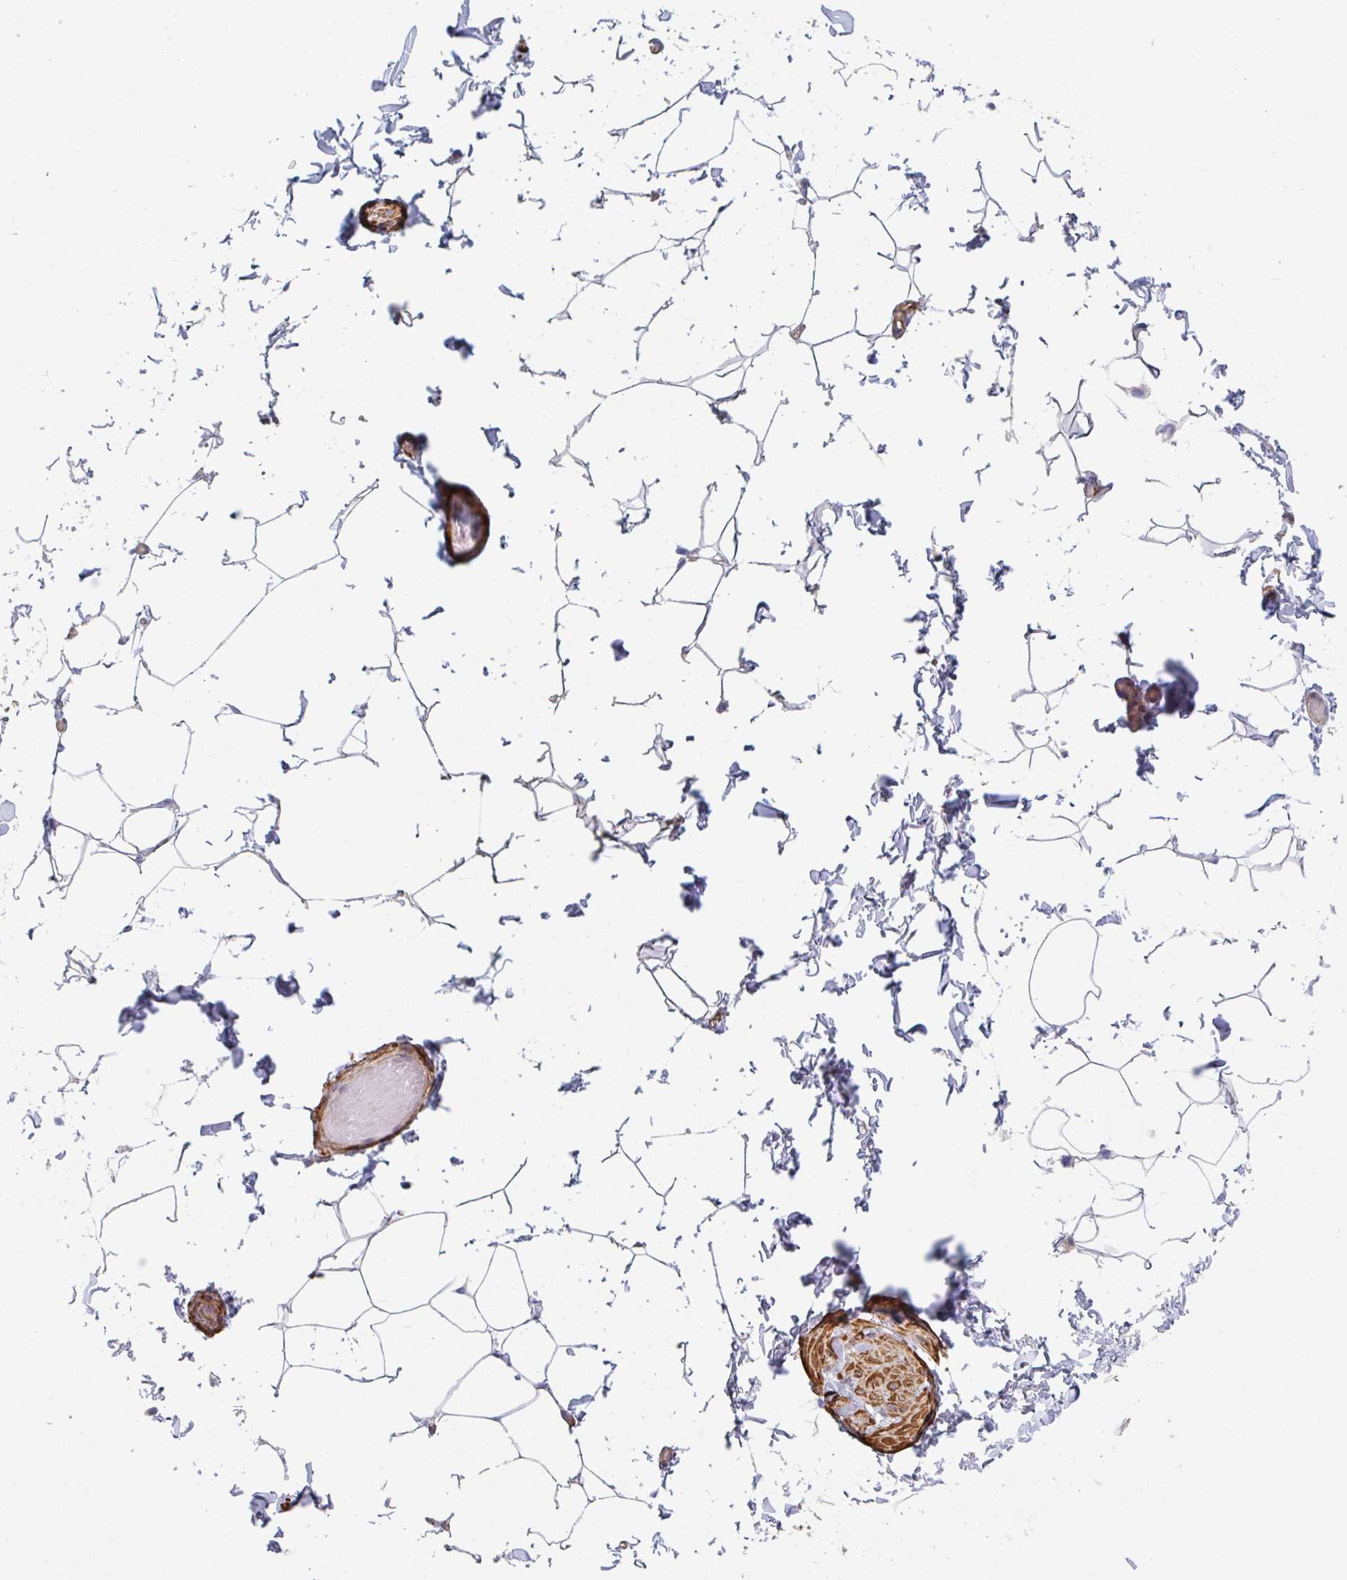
{"staining": {"intensity": "negative", "quantity": "none", "location": "none"}, "tissue": "adipose tissue", "cell_type": "Adipocytes", "image_type": "normal", "snomed": [{"axis": "morphology", "description": "Normal tissue, NOS"}, {"axis": "topography", "description": "Soft tissue"}, {"axis": "topography", "description": "Adipose tissue"}, {"axis": "topography", "description": "Vascular tissue"}, {"axis": "topography", "description": "Peripheral nerve tissue"}], "caption": "High power microscopy photomicrograph of an immunohistochemistry (IHC) photomicrograph of benign adipose tissue, revealing no significant expression in adipocytes.", "gene": "FZD2", "patient": {"sex": "male", "age": 29}}